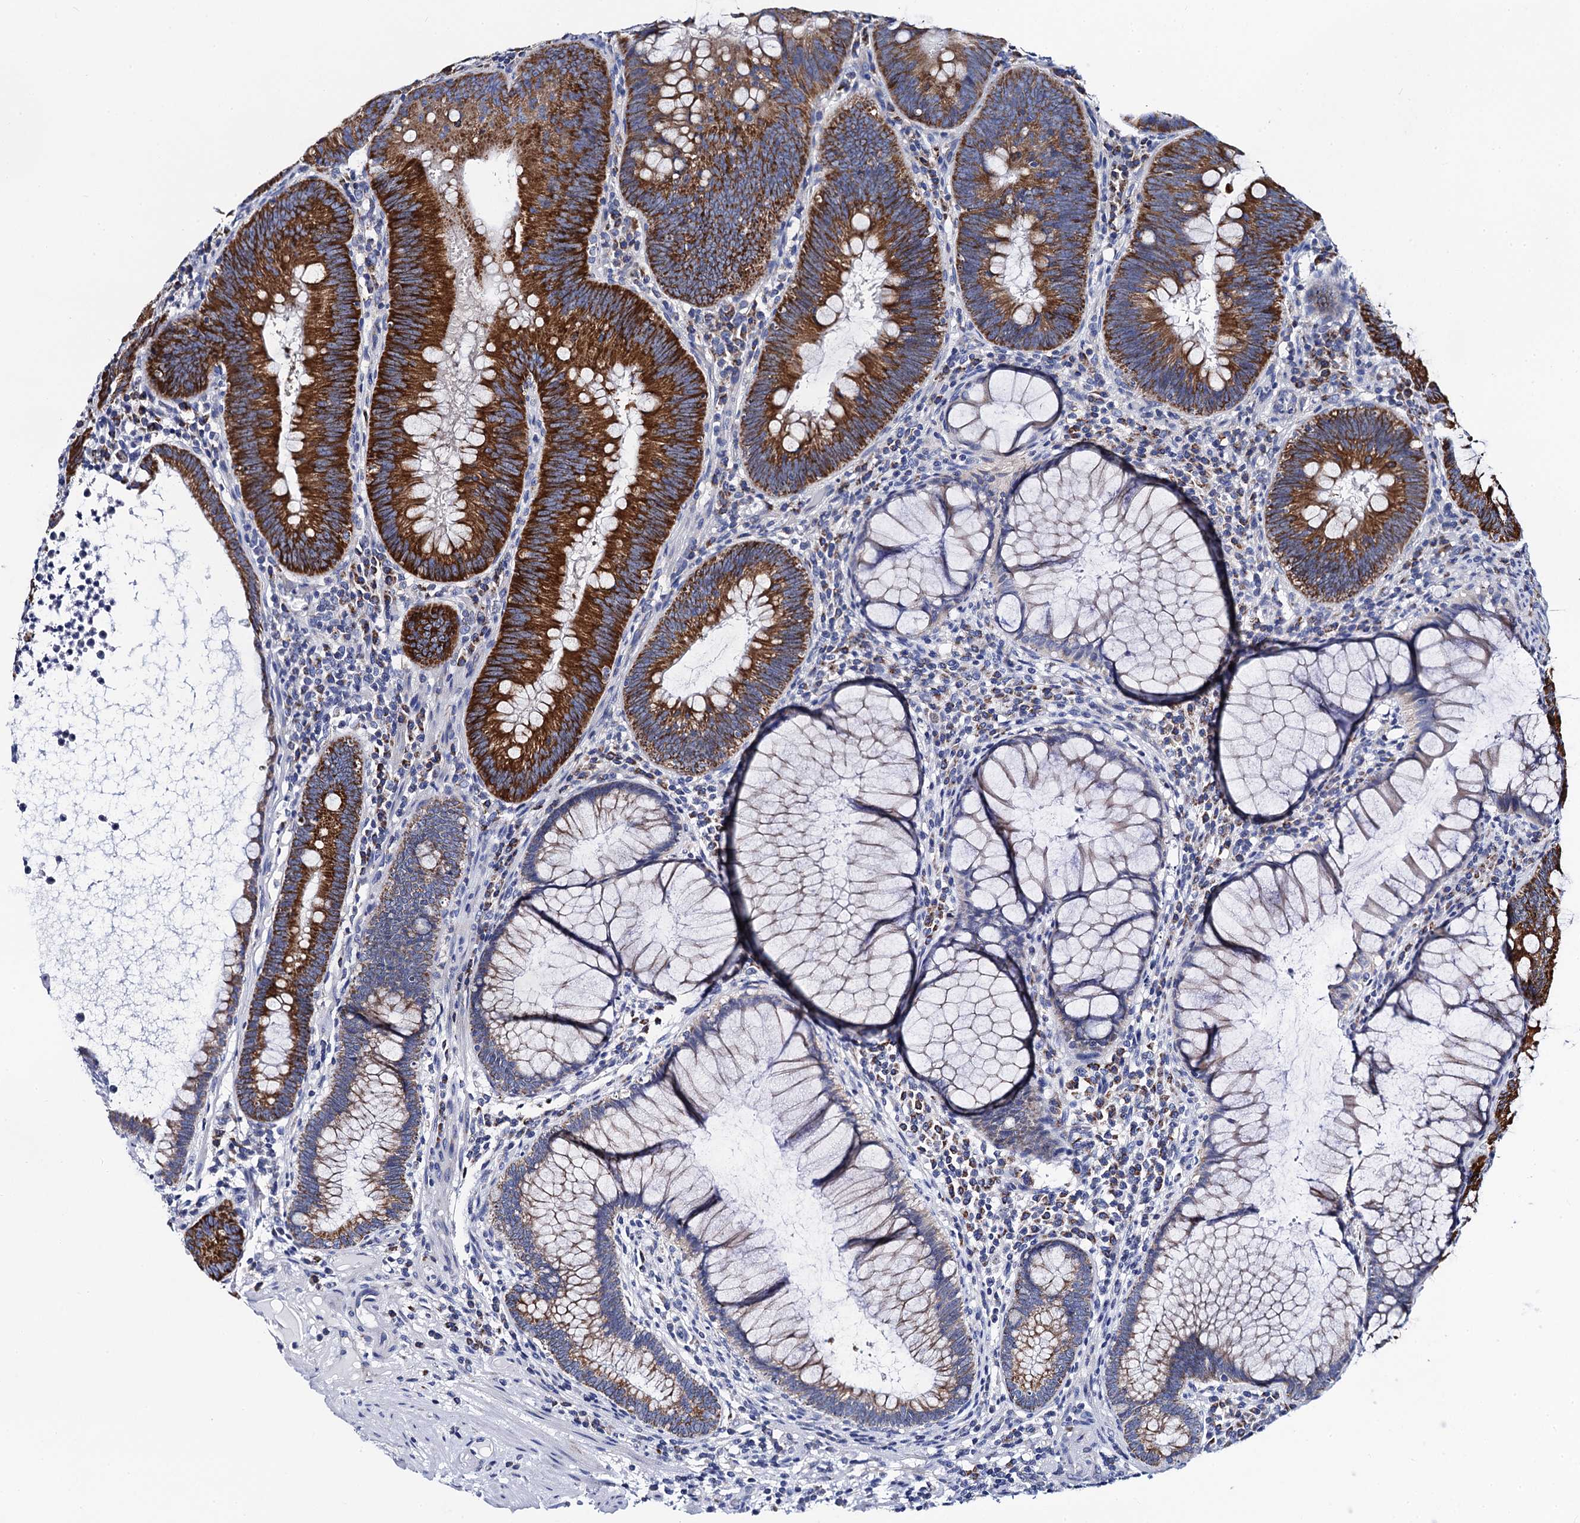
{"staining": {"intensity": "strong", "quantity": ">75%", "location": "cytoplasmic/membranous"}, "tissue": "colorectal cancer", "cell_type": "Tumor cells", "image_type": "cancer", "snomed": [{"axis": "morphology", "description": "Adenocarcinoma, NOS"}, {"axis": "topography", "description": "Rectum"}], "caption": "Colorectal cancer tissue reveals strong cytoplasmic/membranous staining in approximately >75% of tumor cells Using DAB (3,3'-diaminobenzidine) (brown) and hematoxylin (blue) stains, captured at high magnification using brightfield microscopy.", "gene": "ACADSB", "patient": {"sex": "female", "age": 75}}